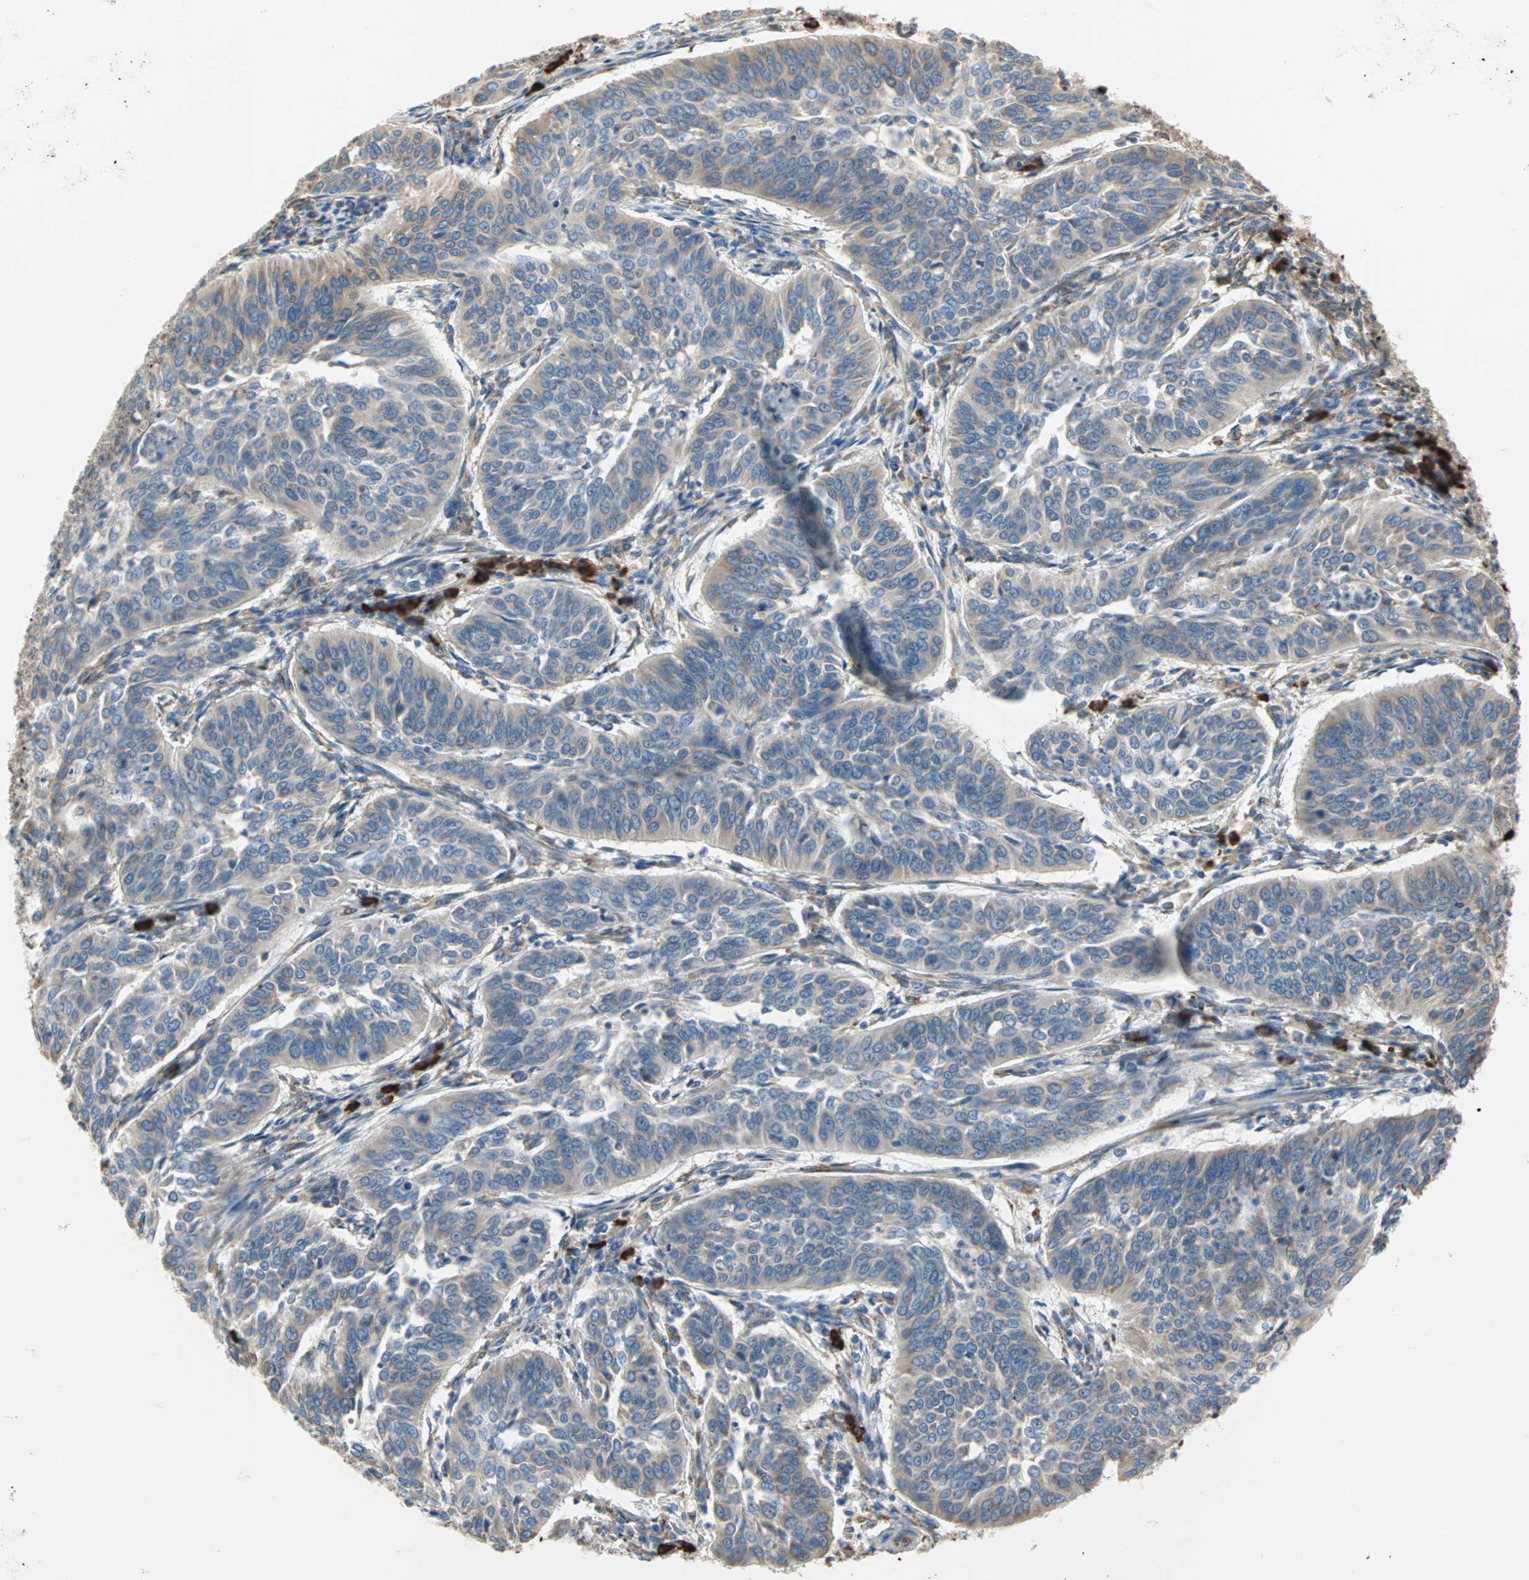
{"staining": {"intensity": "weak", "quantity": ">75%", "location": "cytoplasmic/membranous"}, "tissue": "cervical cancer", "cell_type": "Tumor cells", "image_type": "cancer", "snomed": [{"axis": "morphology", "description": "Normal tissue, NOS"}, {"axis": "morphology", "description": "Squamous cell carcinoma, NOS"}, {"axis": "topography", "description": "Cervix"}], "caption": "IHC photomicrograph of cervical cancer stained for a protein (brown), which demonstrates low levels of weak cytoplasmic/membranous positivity in about >75% of tumor cells.", "gene": "PLCXD1", "patient": {"sex": "female", "age": 39}}